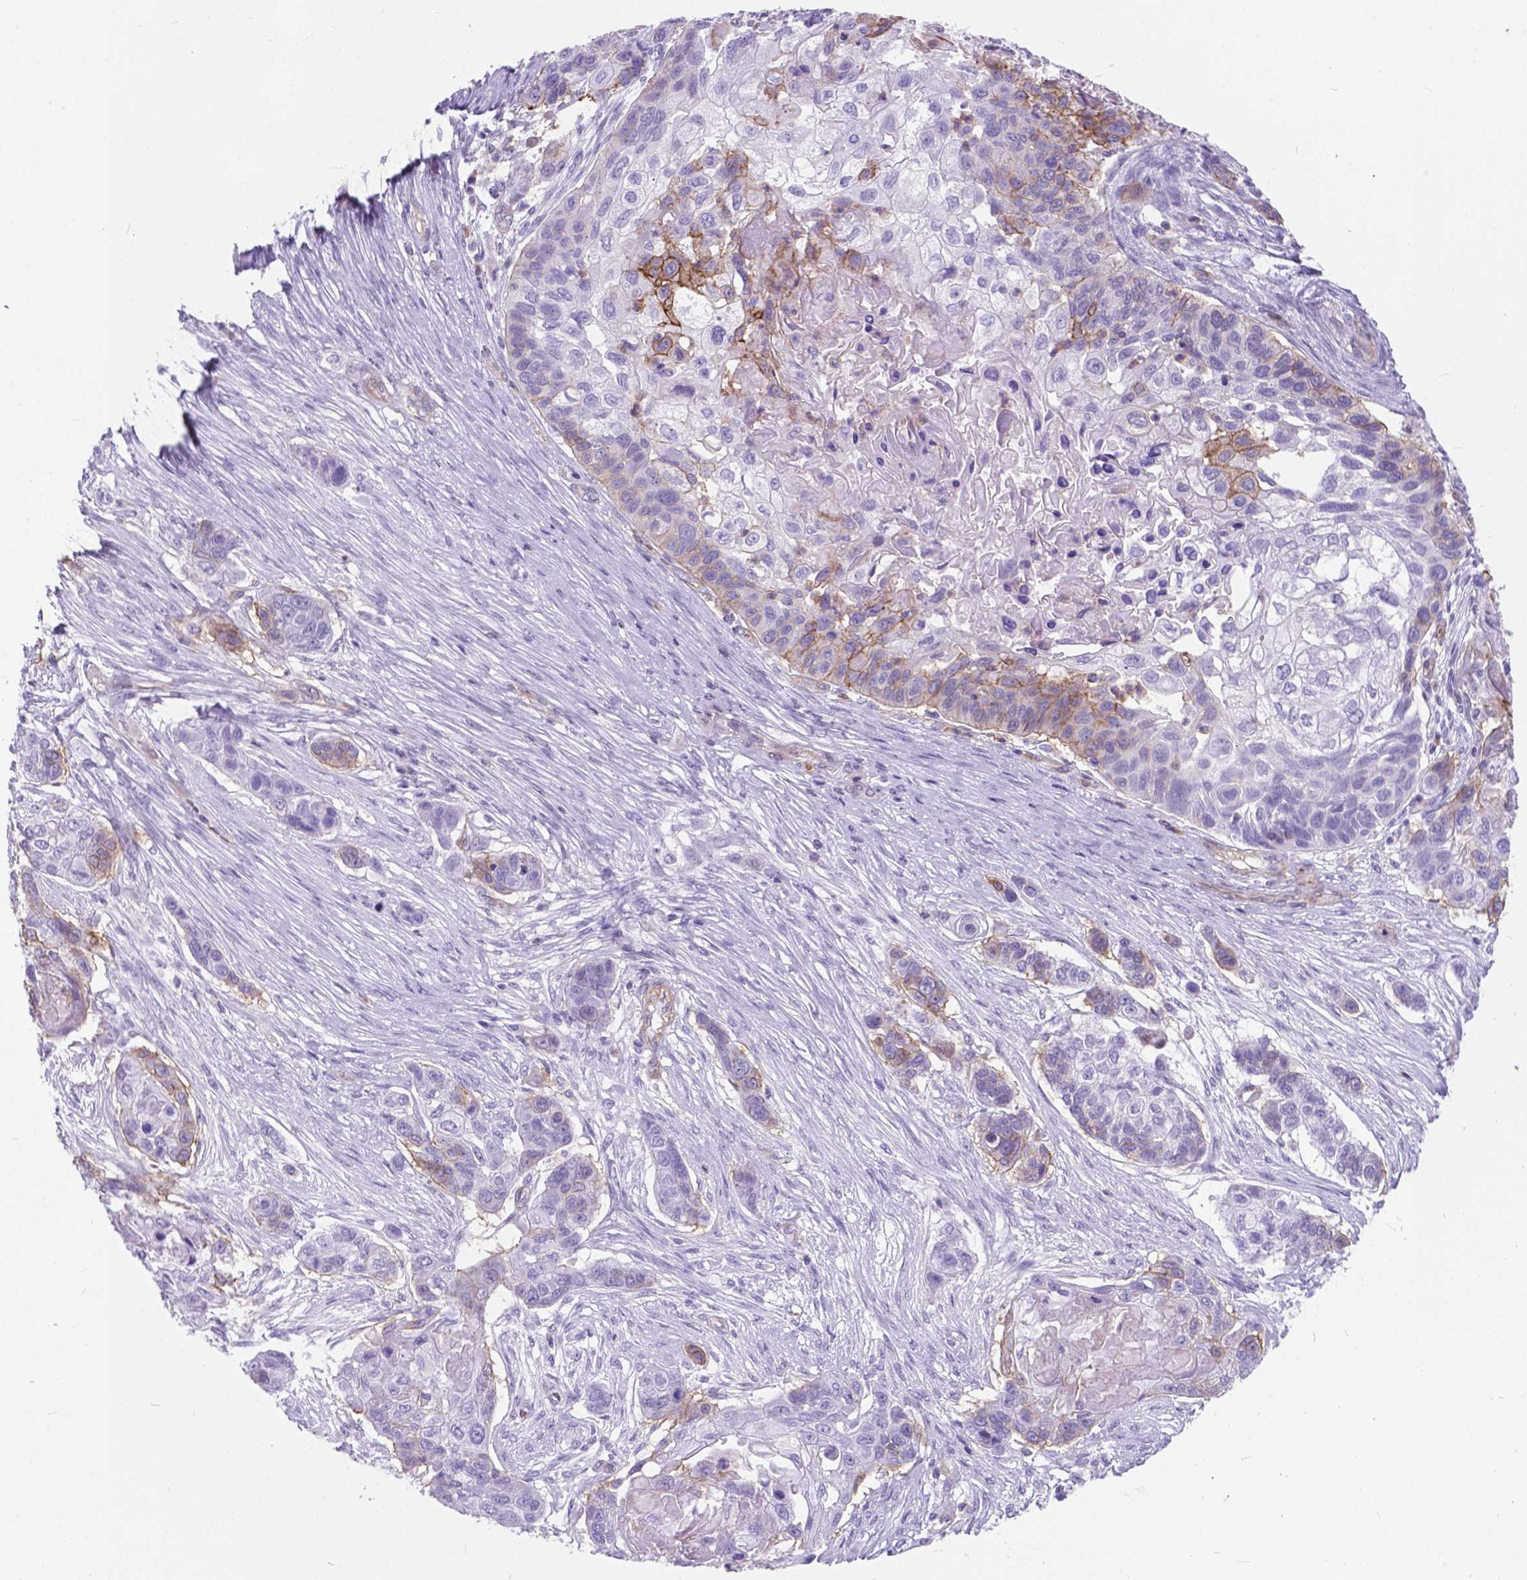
{"staining": {"intensity": "moderate", "quantity": "<25%", "location": "cytoplasmic/membranous"}, "tissue": "lung cancer", "cell_type": "Tumor cells", "image_type": "cancer", "snomed": [{"axis": "morphology", "description": "Squamous cell carcinoma, NOS"}, {"axis": "topography", "description": "Lung"}], "caption": "This micrograph demonstrates IHC staining of lung cancer, with low moderate cytoplasmic/membranous positivity in about <25% of tumor cells.", "gene": "KIAA0040", "patient": {"sex": "male", "age": 69}}